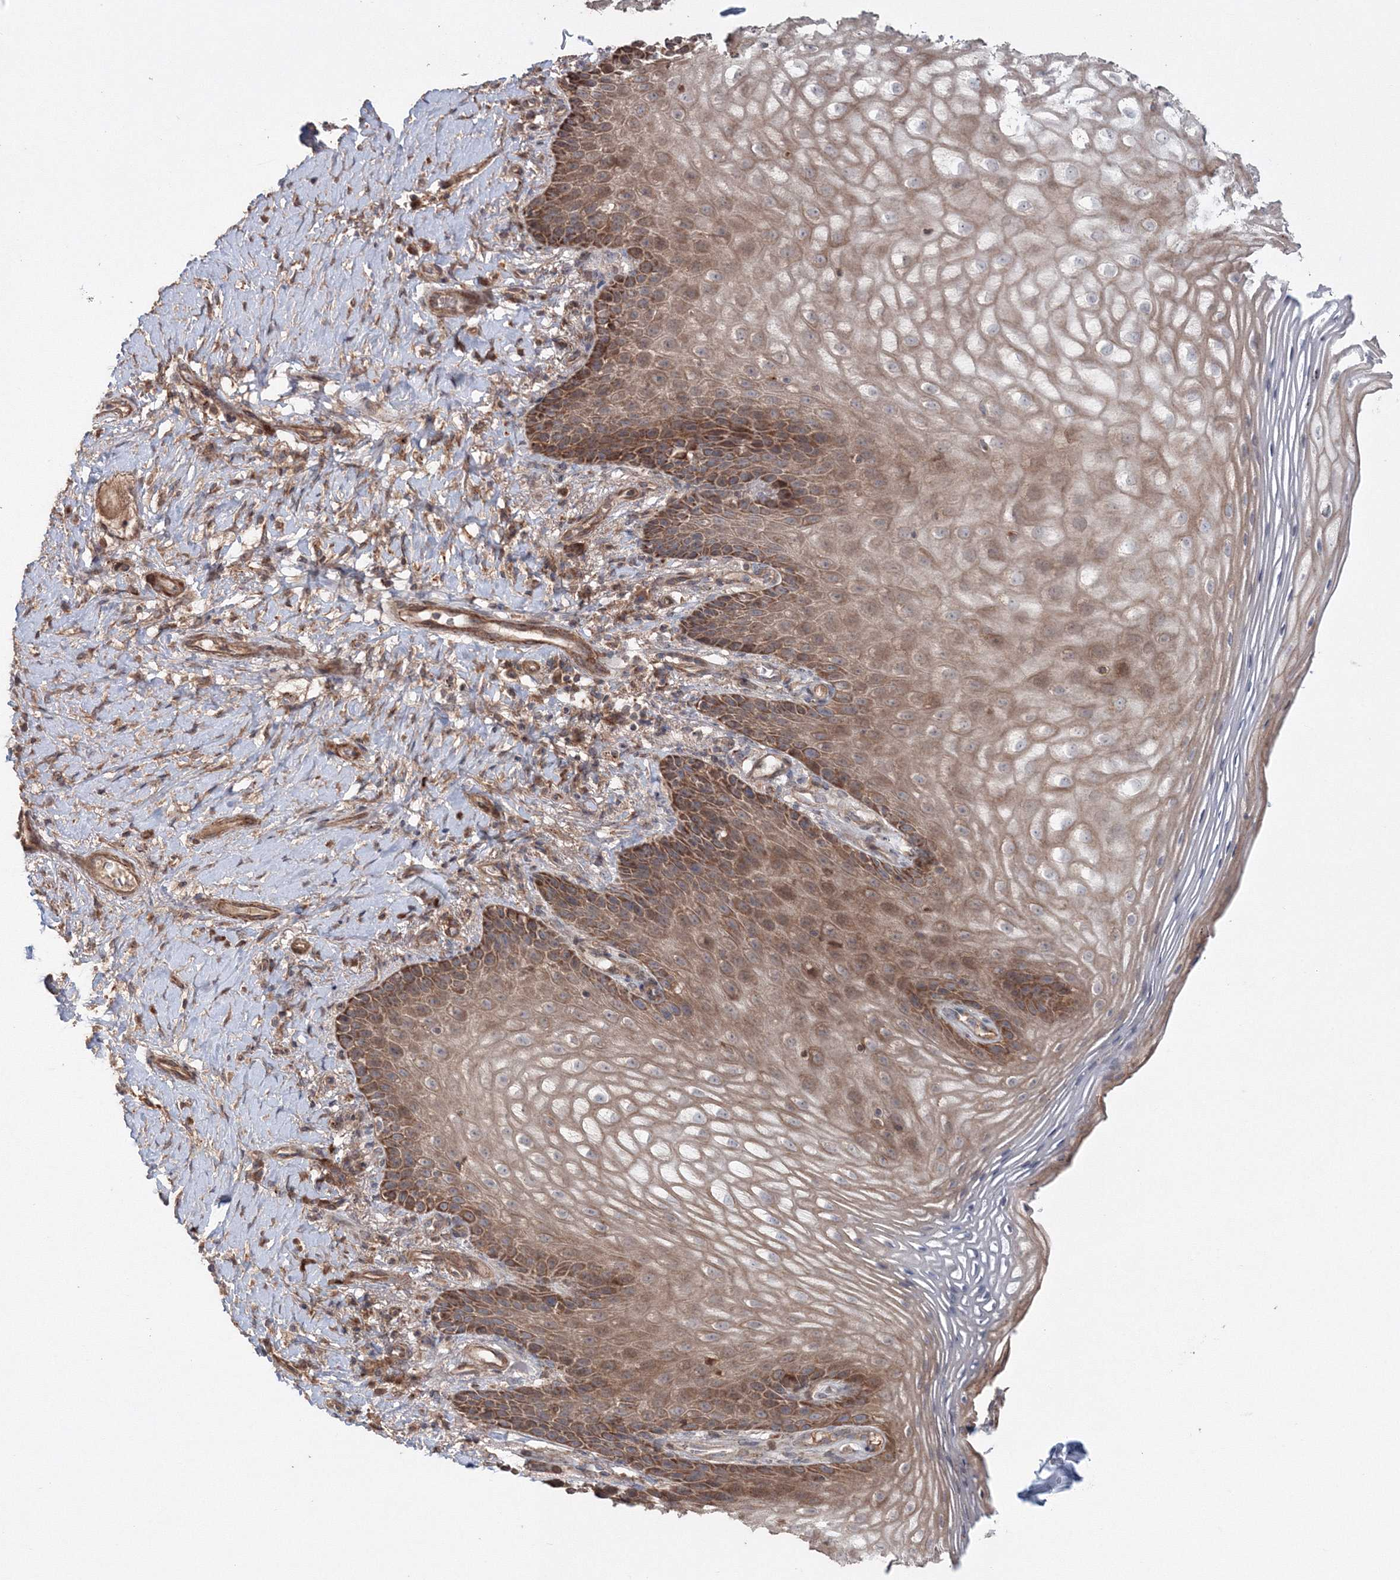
{"staining": {"intensity": "moderate", "quantity": "25%-75%", "location": "cytoplasmic/membranous"}, "tissue": "vagina", "cell_type": "Squamous epithelial cells", "image_type": "normal", "snomed": [{"axis": "morphology", "description": "Normal tissue, NOS"}, {"axis": "topography", "description": "Vagina"}], "caption": "The photomicrograph exhibits a brown stain indicating the presence of a protein in the cytoplasmic/membranous of squamous epithelial cells in vagina.", "gene": "NOA1", "patient": {"sex": "female", "age": 60}}